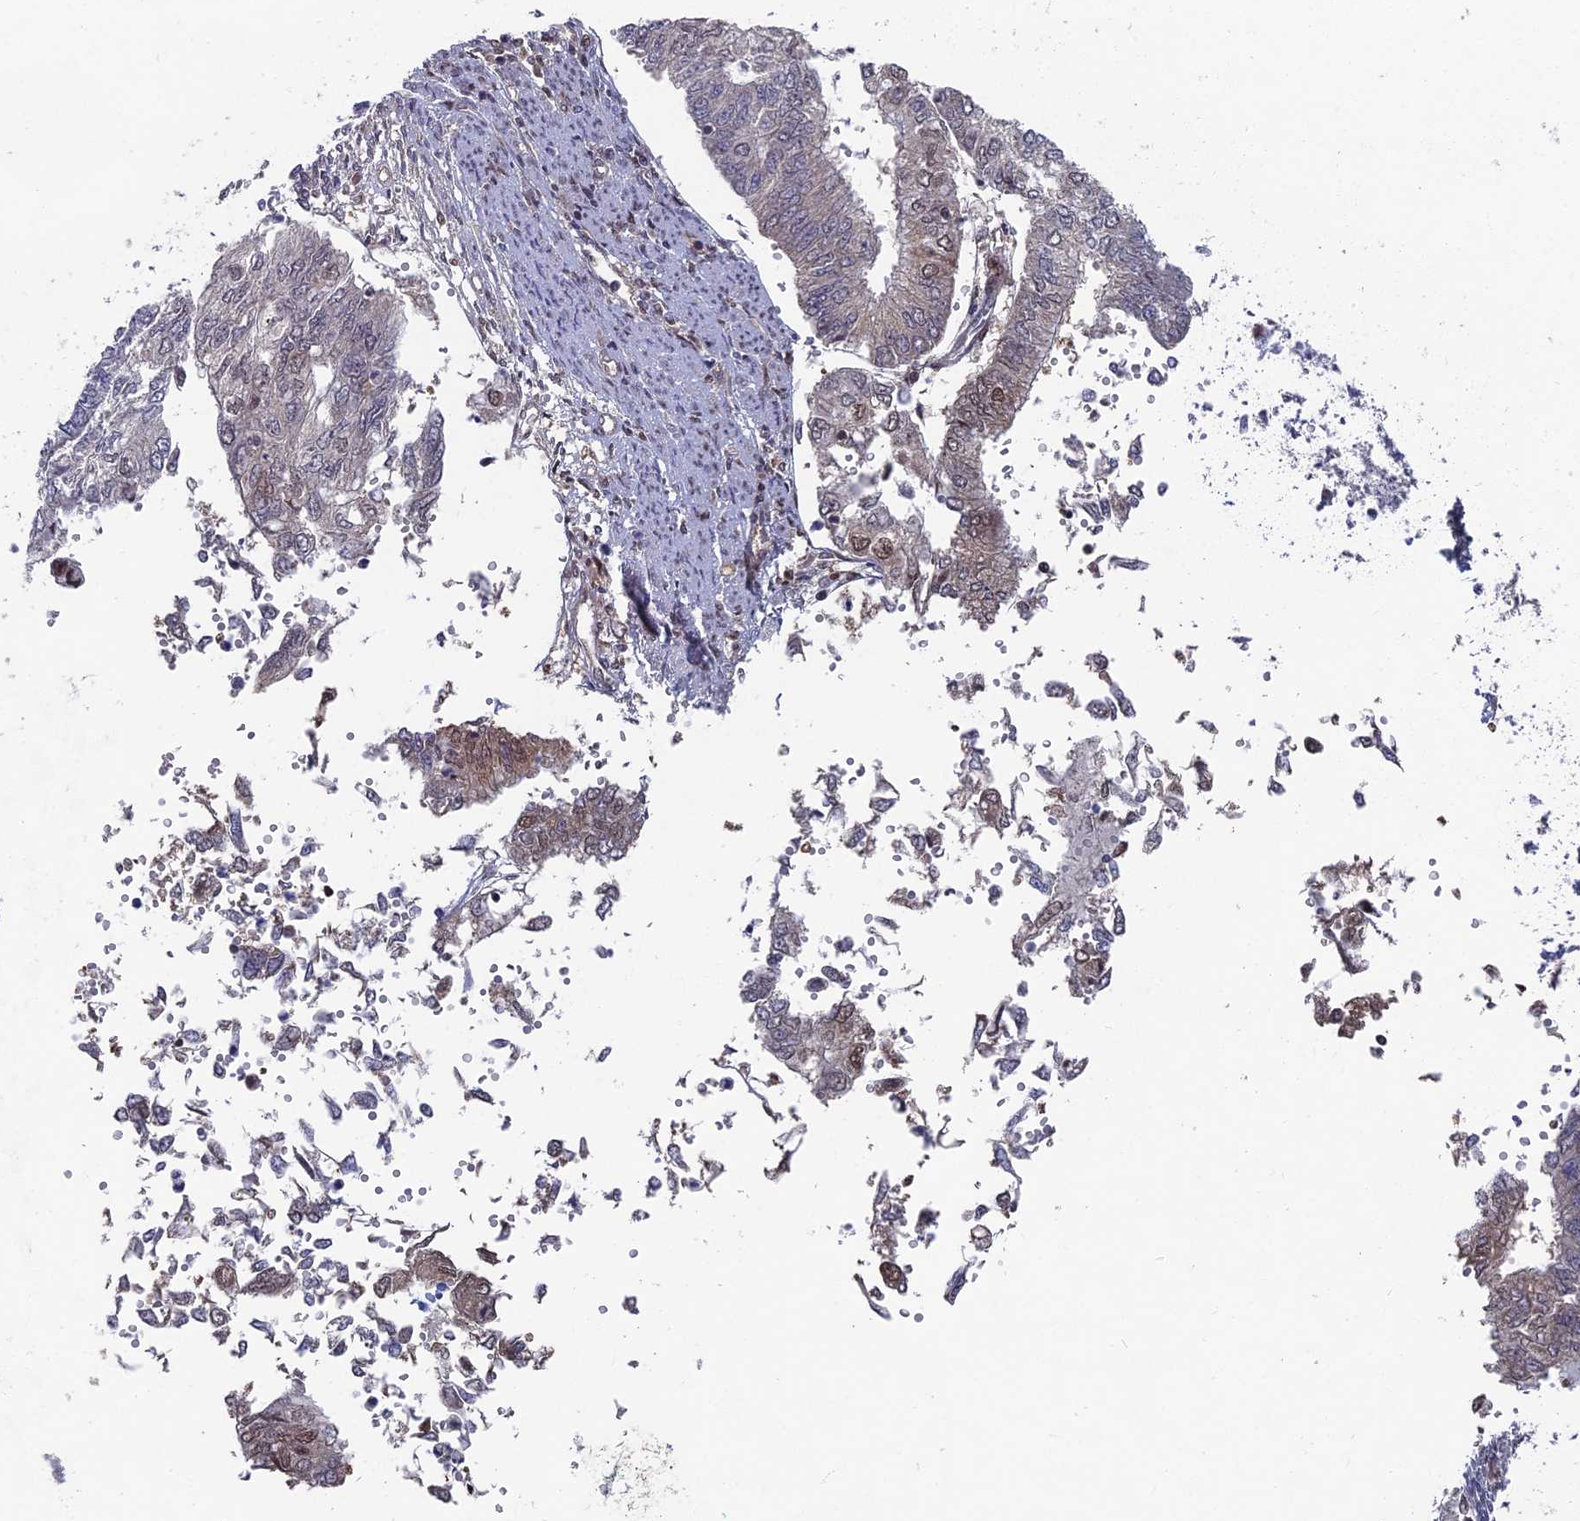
{"staining": {"intensity": "moderate", "quantity": "25%-75%", "location": "cytoplasmic/membranous,nuclear"}, "tissue": "endometrial cancer", "cell_type": "Tumor cells", "image_type": "cancer", "snomed": [{"axis": "morphology", "description": "Adenocarcinoma, NOS"}, {"axis": "topography", "description": "Endometrium"}], "caption": "Immunohistochemical staining of human endometrial cancer (adenocarcinoma) reveals medium levels of moderate cytoplasmic/membranous and nuclear positivity in approximately 25%-75% of tumor cells.", "gene": "UNC5D", "patient": {"sex": "female", "age": 68}}